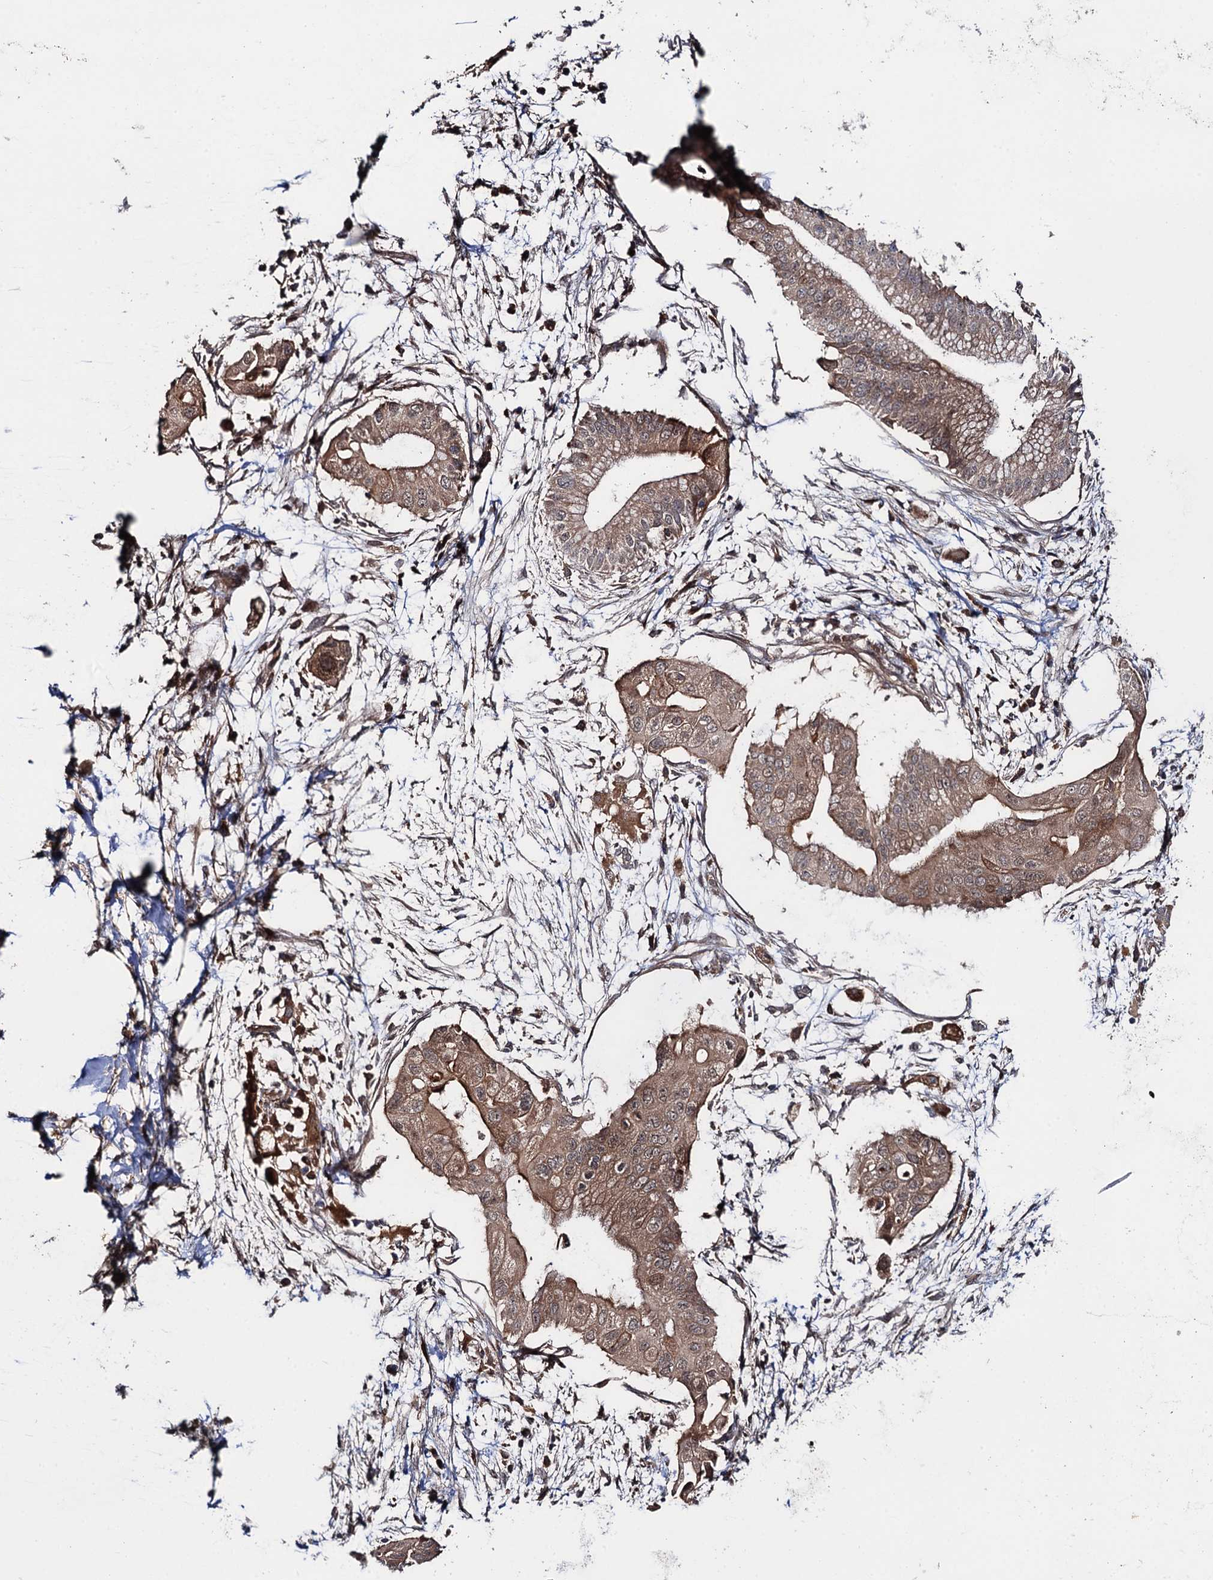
{"staining": {"intensity": "moderate", "quantity": ">75%", "location": "cytoplasmic/membranous"}, "tissue": "pancreatic cancer", "cell_type": "Tumor cells", "image_type": "cancer", "snomed": [{"axis": "morphology", "description": "Adenocarcinoma, NOS"}, {"axis": "topography", "description": "Pancreas"}], "caption": "The photomicrograph displays immunohistochemical staining of pancreatic cancer (adenocarcinoma). There is moderate cytoplasmic/membranous positivity is identified in approximately >75% of tumor cells.", "gene": "FSIP1", "patient": {"sex": "male", "age": 68}}